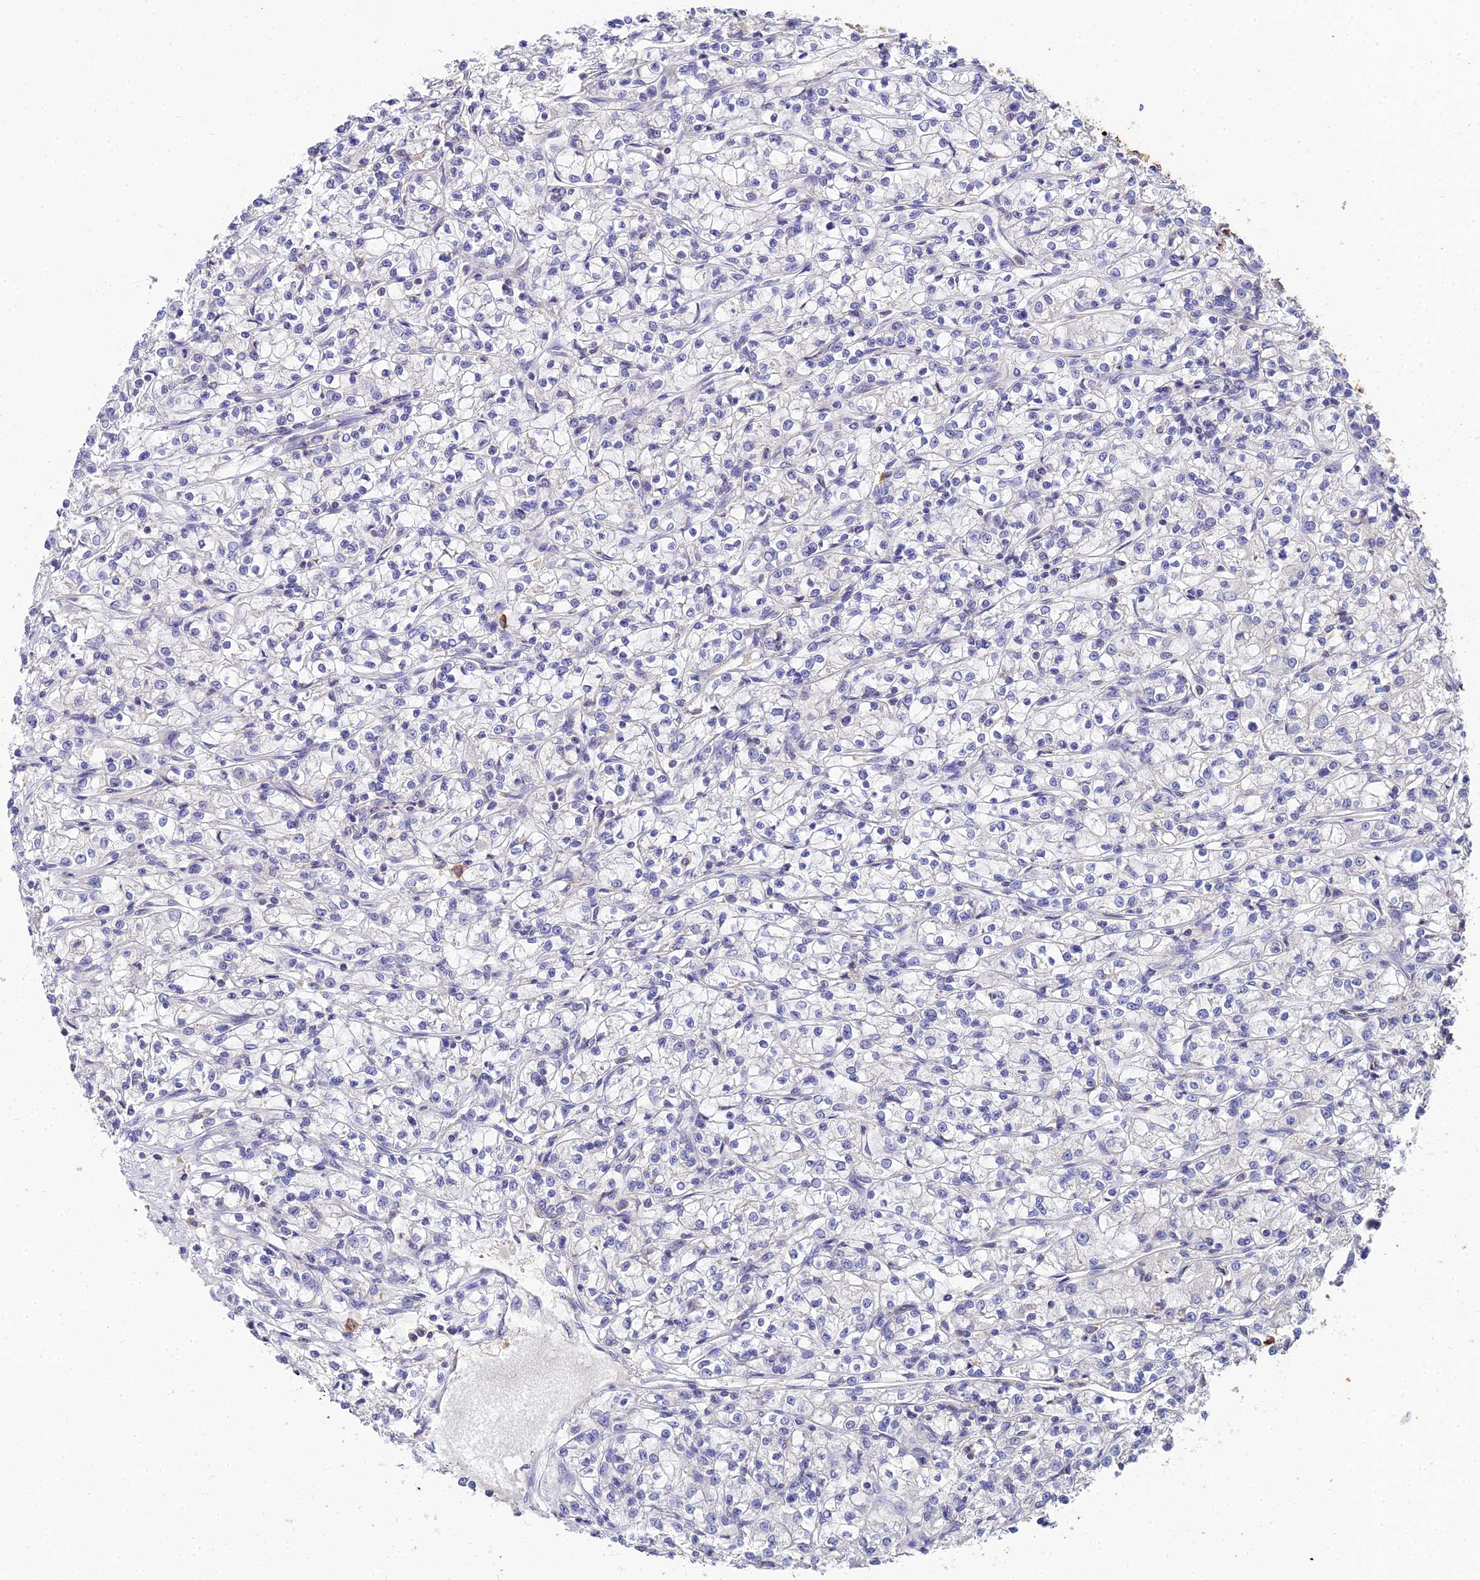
{"staining": {"intensity": "negative", "quantity": "none", "location": "none"}, "tissue": "renal cancer", "cell_type": "Tumor cells", "image_type": "cancer", "snomed": [{"axis": "morphology", "description": "Adenocarcinoma, NOS"}, {"axis": "topography", "description": "Kidney"}], "caption": "There is no significant expression in tumor cells of renal adenocarcinoma.", "gene": "LSM5", "patient": {"sex": "female", "age": 59}}